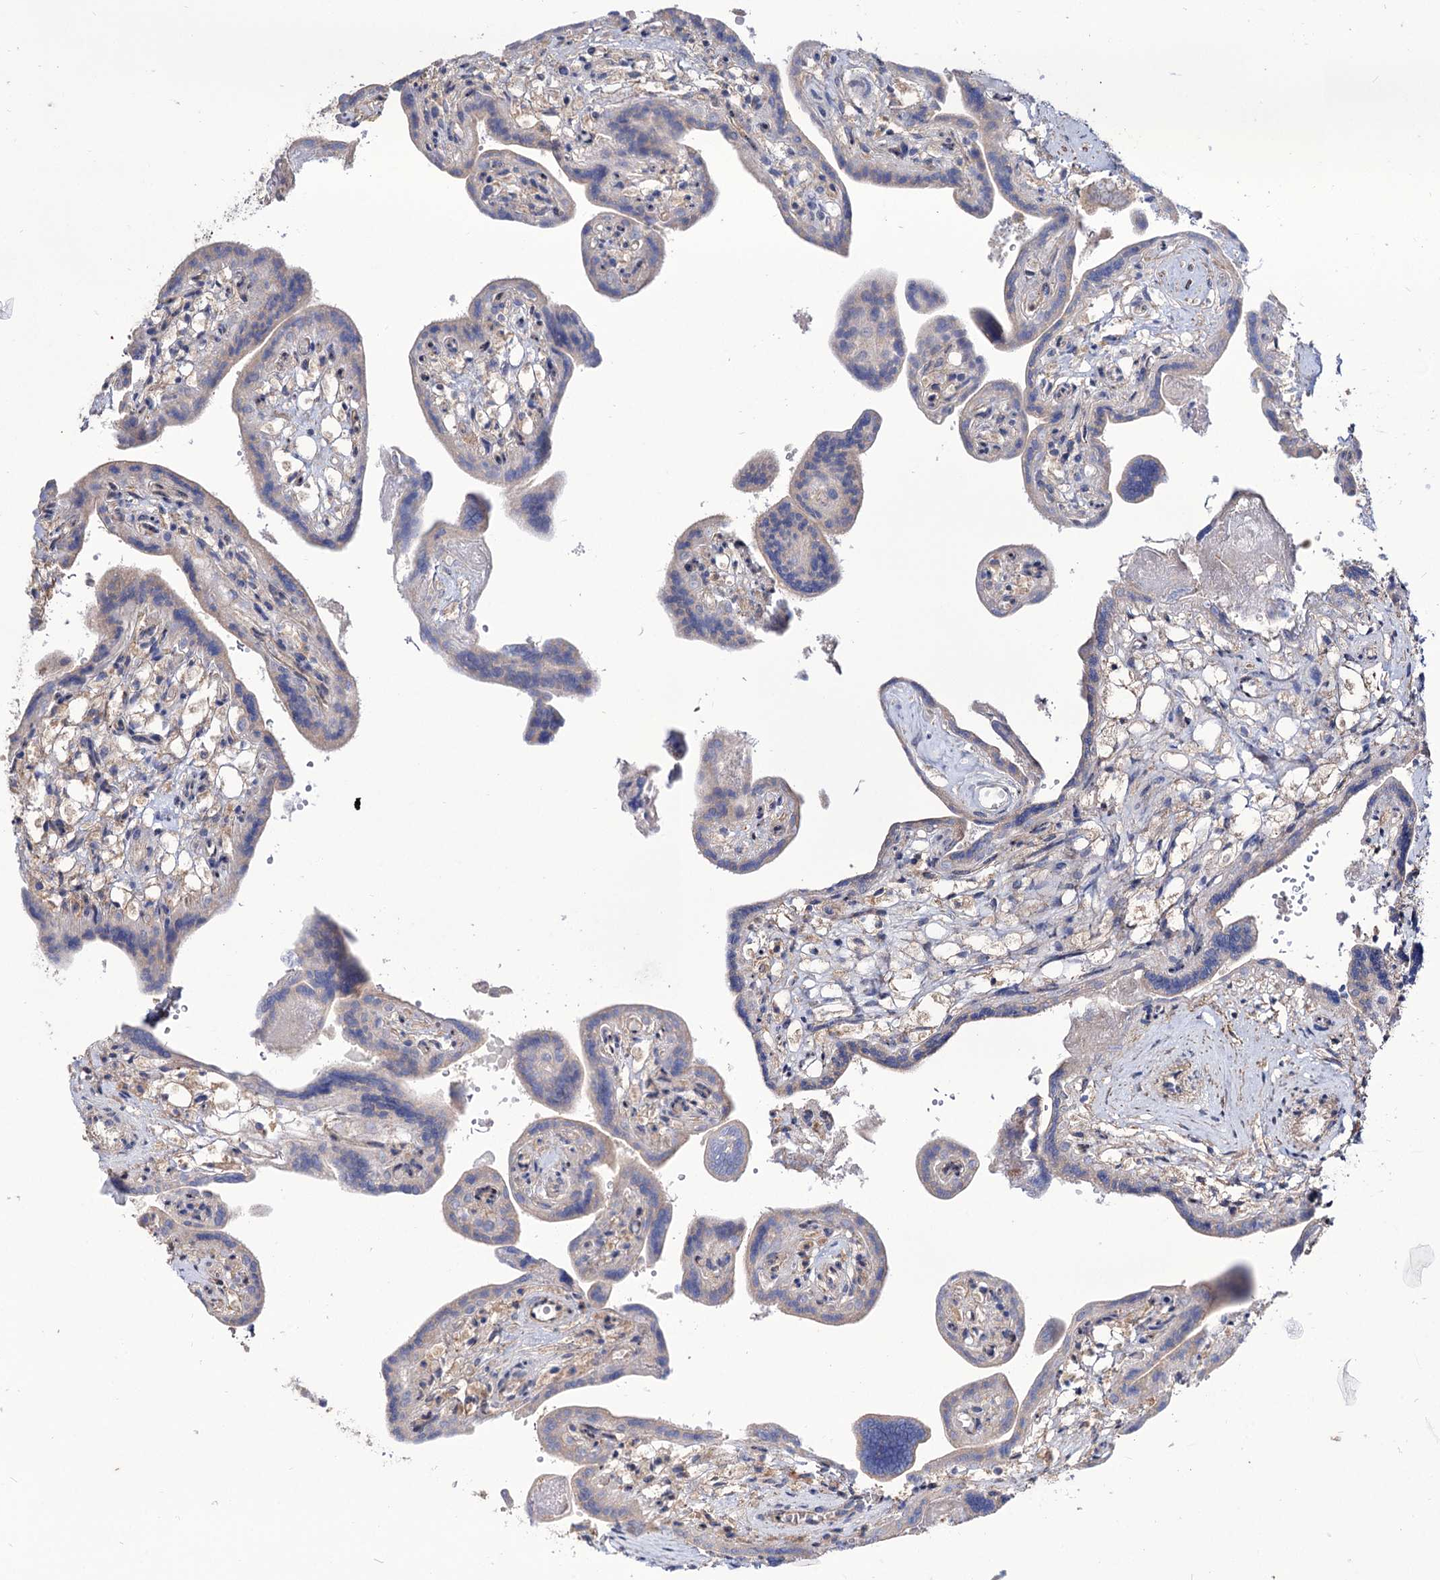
{"staining": {"intensity": "moderate", "quantity": "25%-75%", "location": "cytoplasmic/membranous"}, "tissue": "placenta", "cell_type": "Trophoblastic cells", "image_type": "normal", "snomed": [{"axis": "morphology", "description": "Normal tissue, NOS"}, {"axis": "topography", "description": "Placenta"}], "caption": "A histopathology image showing moderate cytoplasmic/membranous expression in about 25%-75% of trophoblastic cells in benign placenta, as visualized by brown immunohistochemical staining.", "gene": "SEC24A", "patient": {"sex": "female", "age": 37}}